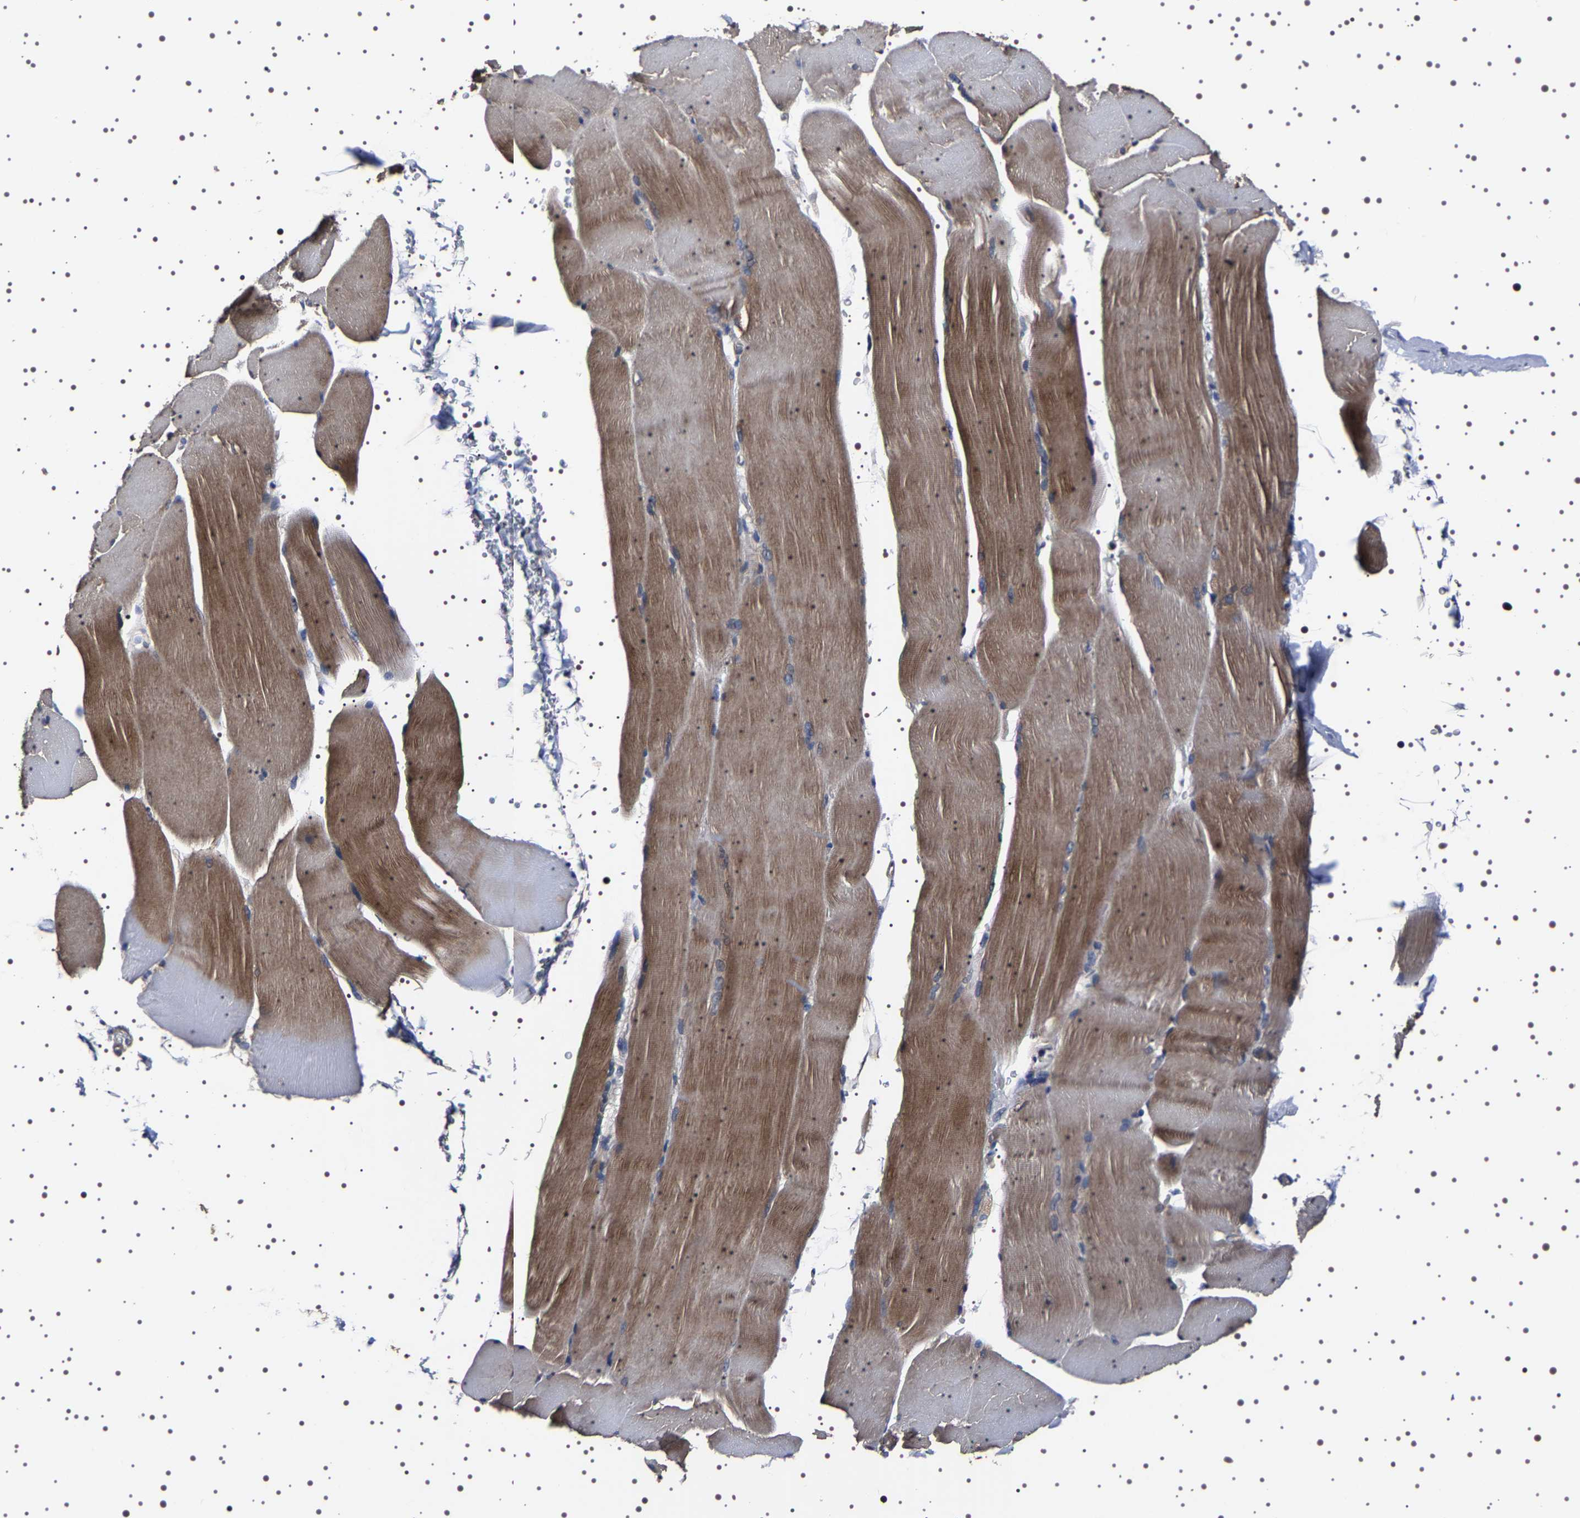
{"staining": {"intensity": "moderate", "quantity": "25%-75%", "location": "cytoplasmic/membranous"}, "tissue": "skeletal muscle", "cell_type": "Myocytes", "image_type": "normal", "snomed": [{"axis": "morphology", "description": "Normal tissue, NOS"}, {"axis": "topography", "description": "Skin"}, {"axis": "topography", "description": "Skeletal muscle"}], "caption": "The immunohistochemical stain labels moderate cytoplasmic/membranous positivity in myocytes of unremarkable skeletal muscle. Nuclei are stained in blue.", "gene": "TARBP1", "patient": {"sex": "male", "age": 83}}